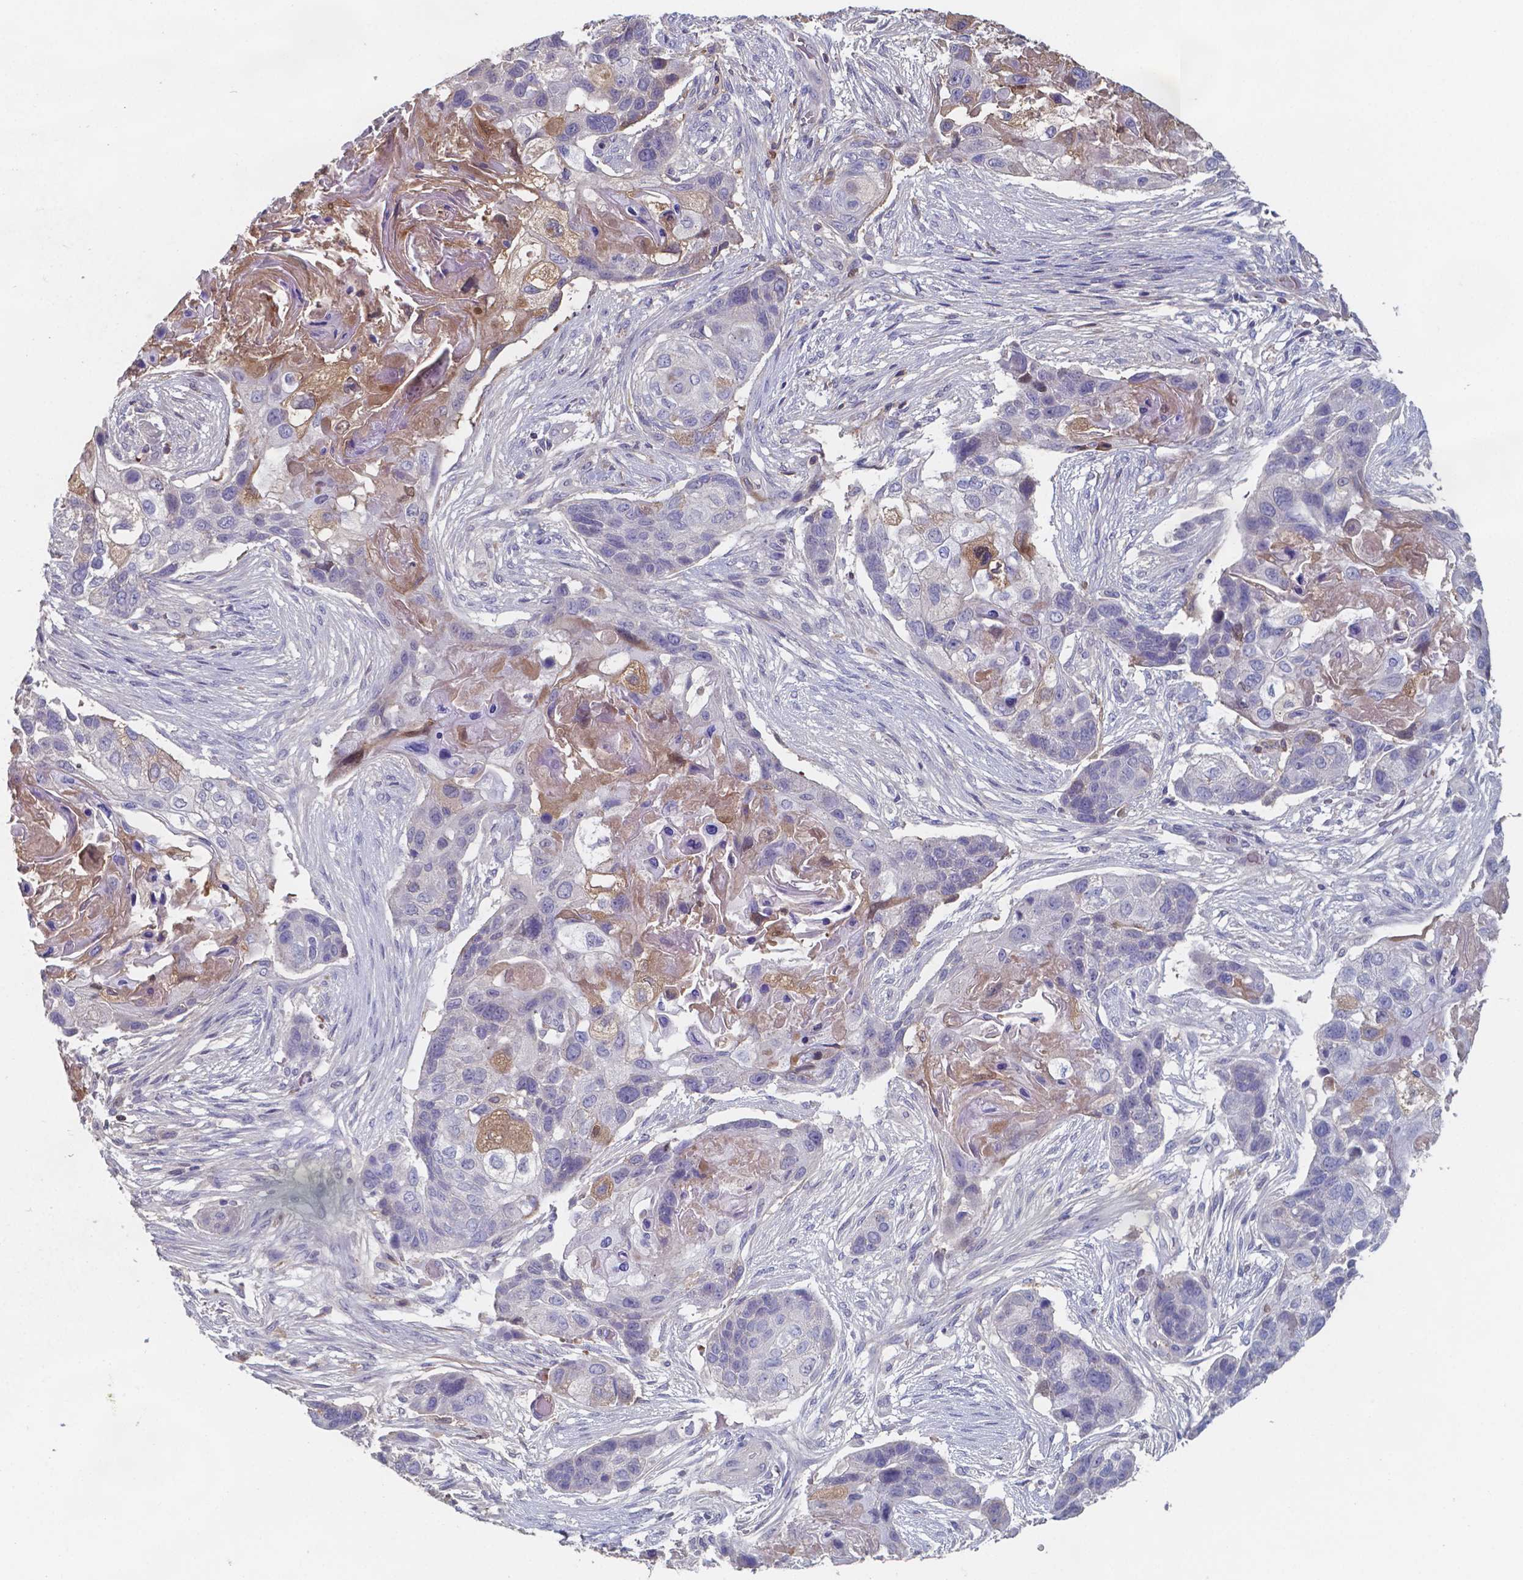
{"staining": {"intensity": "negative", "quantity": "none", "location": "none"}, "tissue": "lung cancer", "cell_type": "Tumor cells", "image_type": "cancer", "snomed": [{"axis": "morphology", "description": "Squamous cell carcinoma, NOS"}, {"axis": "topography", "description": "Lung"}], "caption": "High magnification brightfield microscopy of lung cancer (squamous cell carcinoma) stained with DAB (brown) and counterstained with hematoxylin (blue): tumor cells show no significant positivity.", "gene": "BTBD17", "patient": {"sex": "male", "age": 69}}